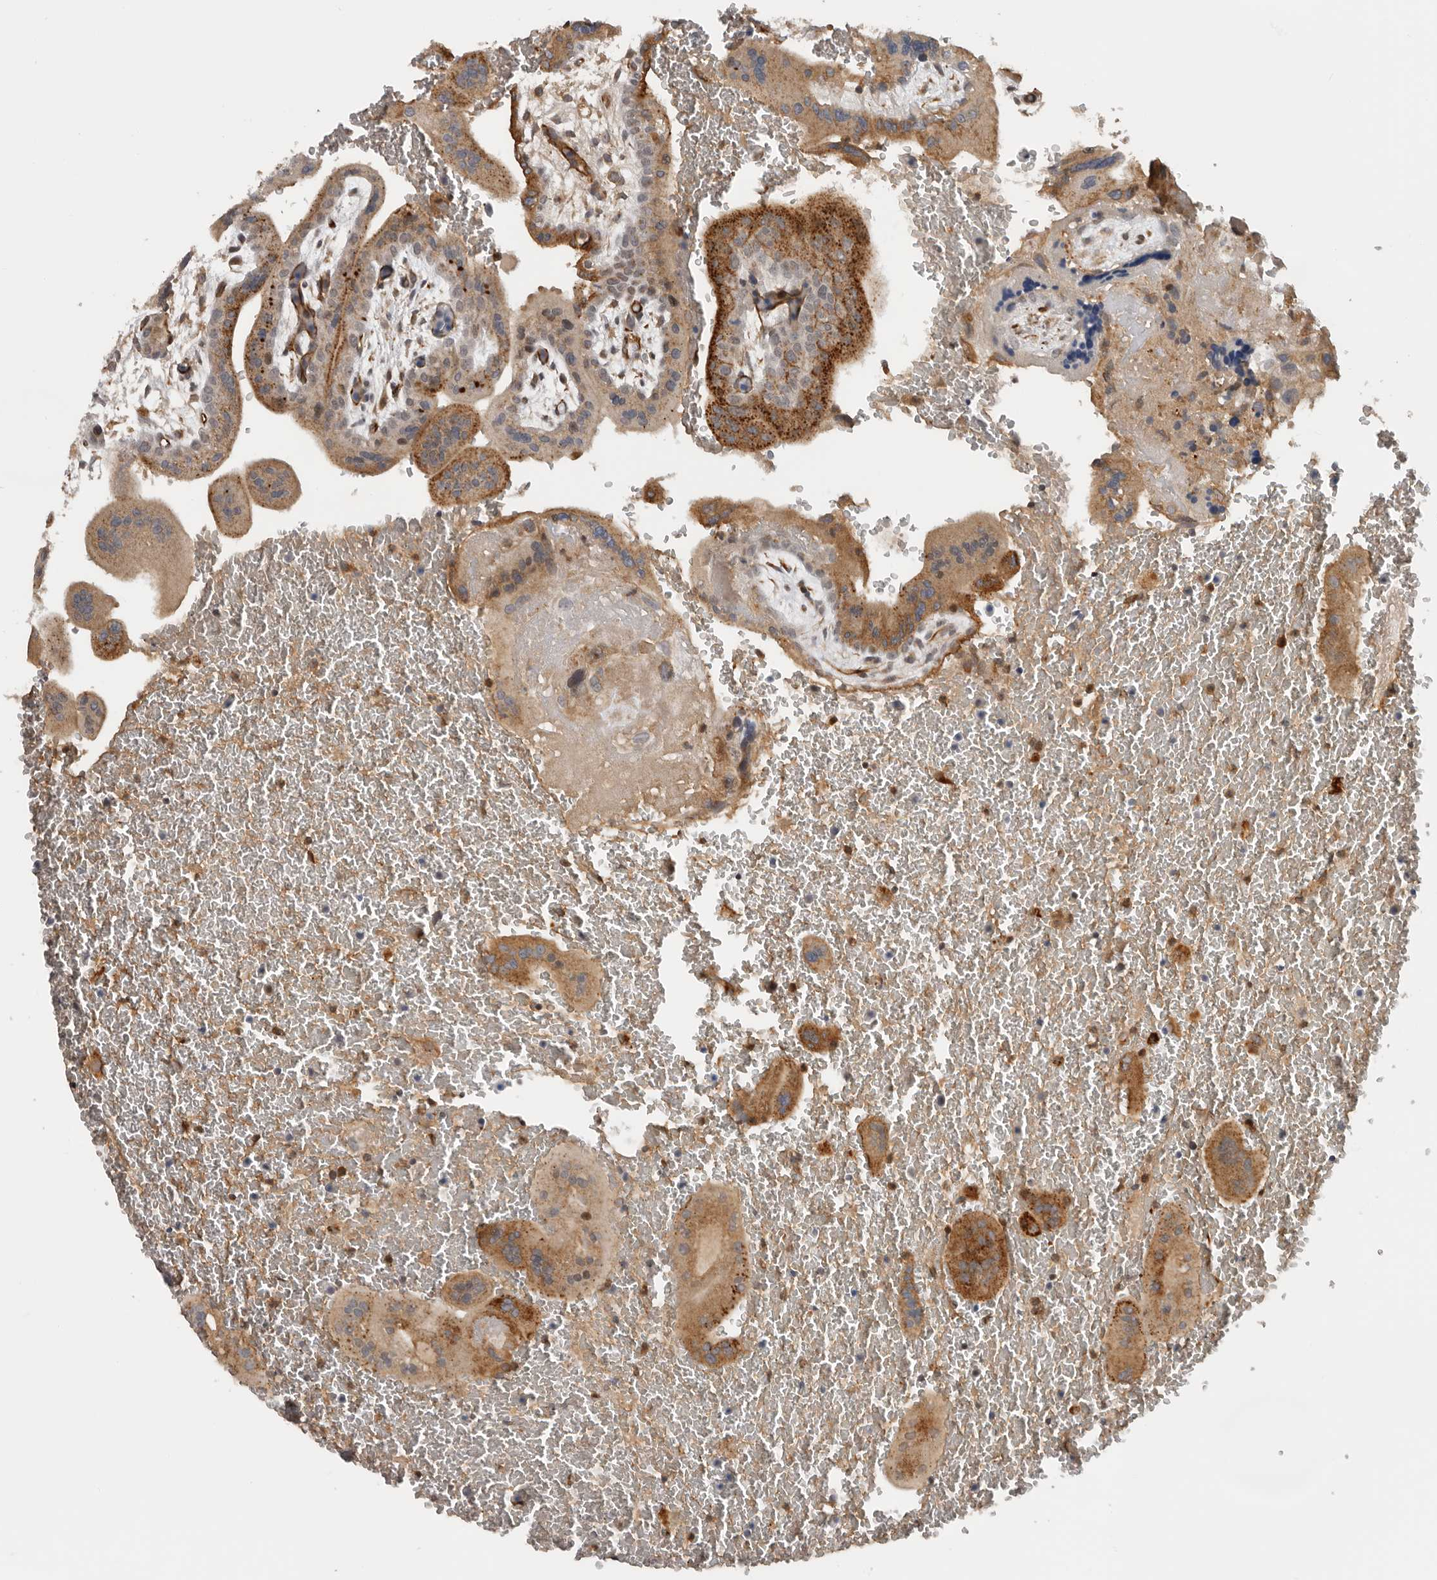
{"staining": {"intensity": "moderate", "quantity": ">75%", "location": "cytoplasmic/membranous"}, "tissue": "placenta", "cell_type": "Trophoblastic cells", "image_type": "normal", "snomed": [{"axis": "morphology", "description": "Normal tissue, NOS"}, {"axis": "topography", "description": "Placenta"}], "caption": "Protein expression analysis of unremarkable human placenta reveals moderate cytoplasmic/membranous staining in approximately >75% of trophoblastic cells. (Stains: DAB in brown, nuclei in blue, Microscopy: brightfield microscopy at high magnification).", "gene": "RNF157", "patient": {"sex": "female", "age": 35}}